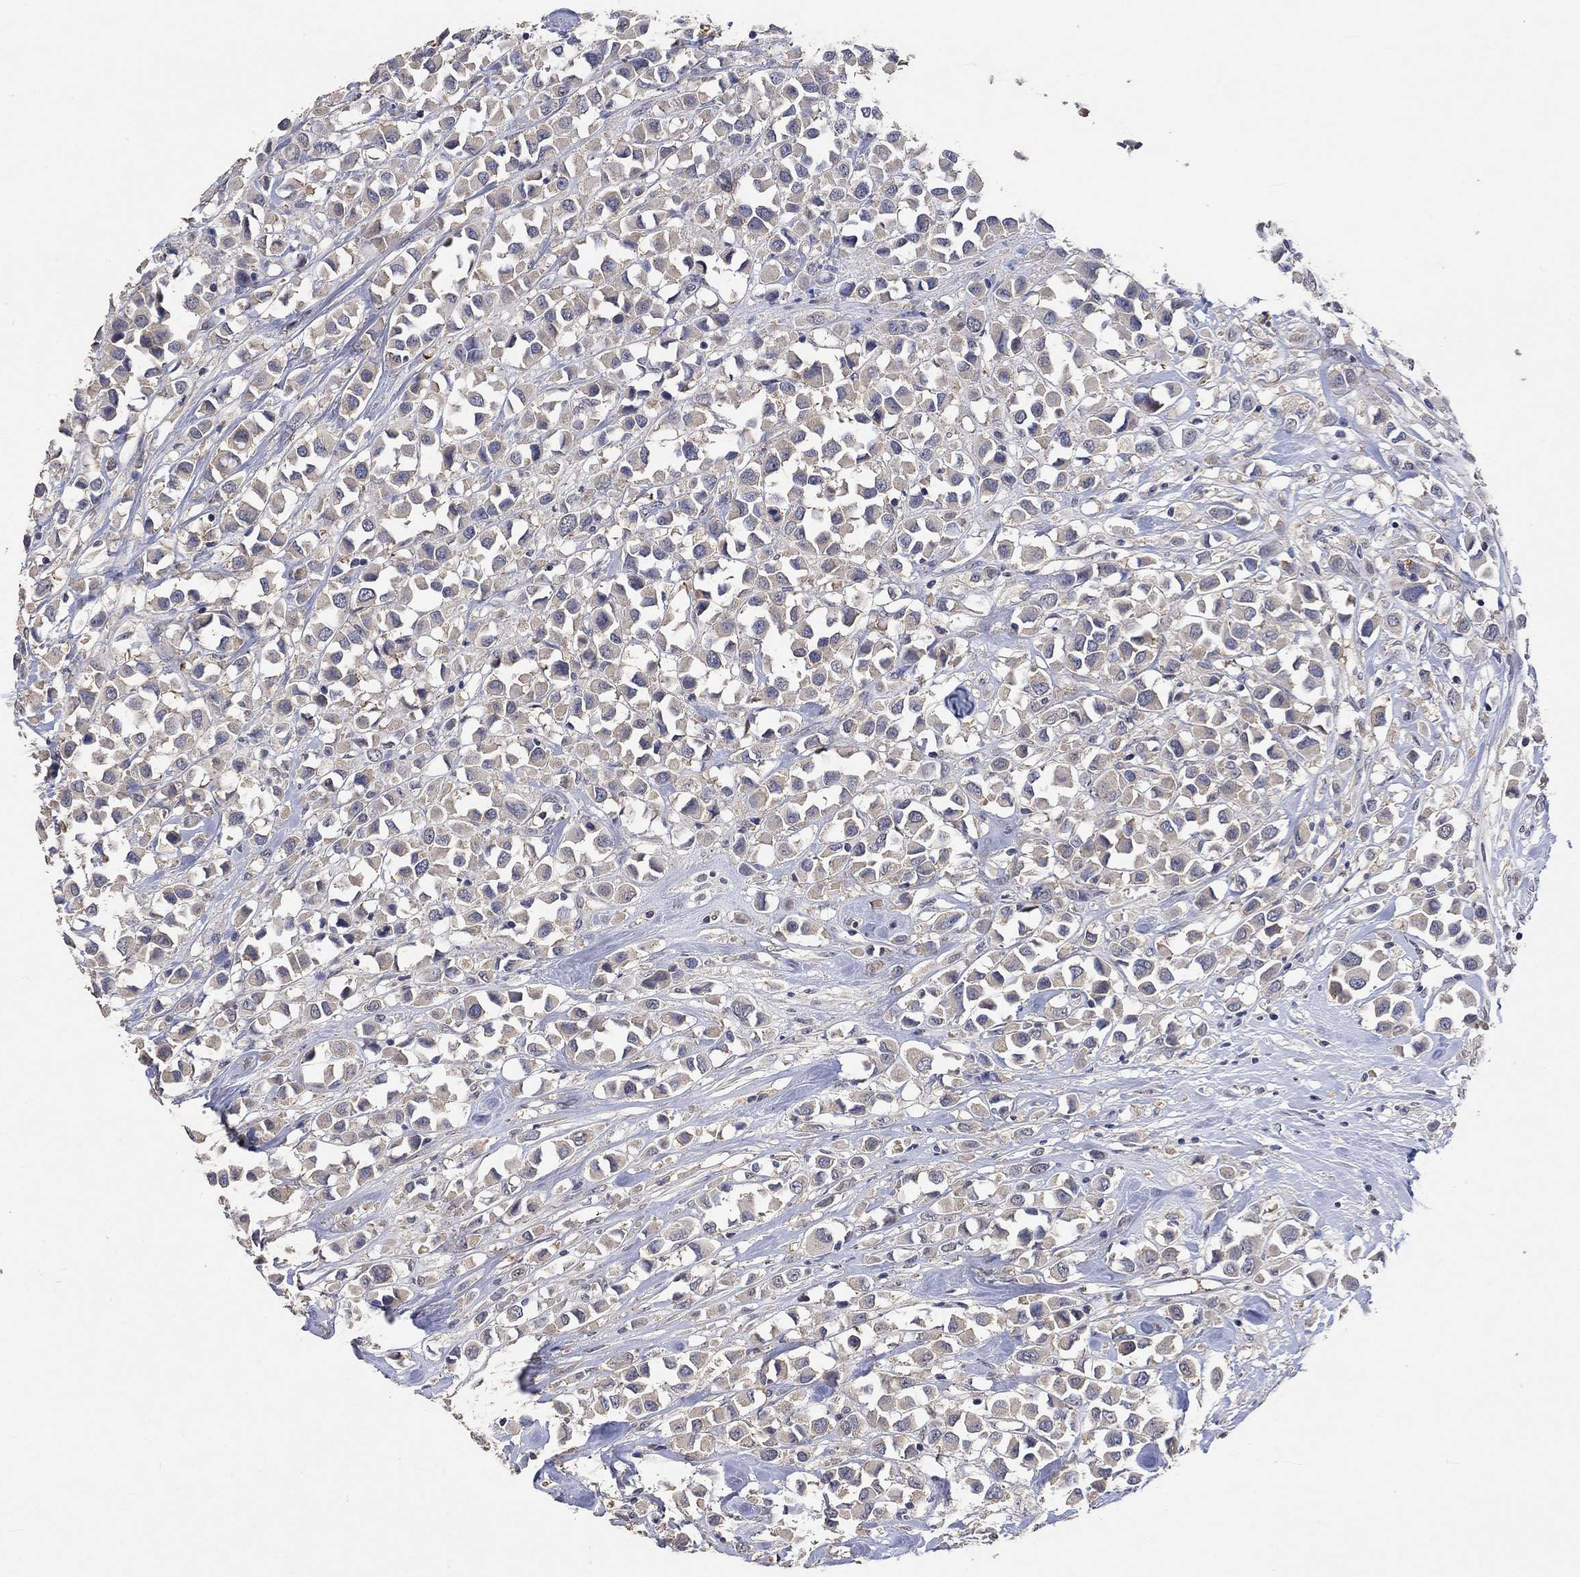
{"staining": {"intensity": "weak", "quantity": ">75%", "location": "cytoplasmic/membranous"}, "tissue": "breast cancer", "cell_type": "Tumor cells", "image_type": "cancer", "snomed": [{"axis": "morphology", "description": "Duct carcinoma"}, {"axis": "topography", "description": "Breast"}], "caption": "Tumor cells demonstrate weak cytoplasmic/membranous staining in about >75% of cells in intraductal carcinoma (breast). Using DAB (brown) and hematoxylin (blue) stains, captured at high magnification using brightfield microscopy.", "gene": "PTPN20", "patient": {"sex": "female", "age": 61}}